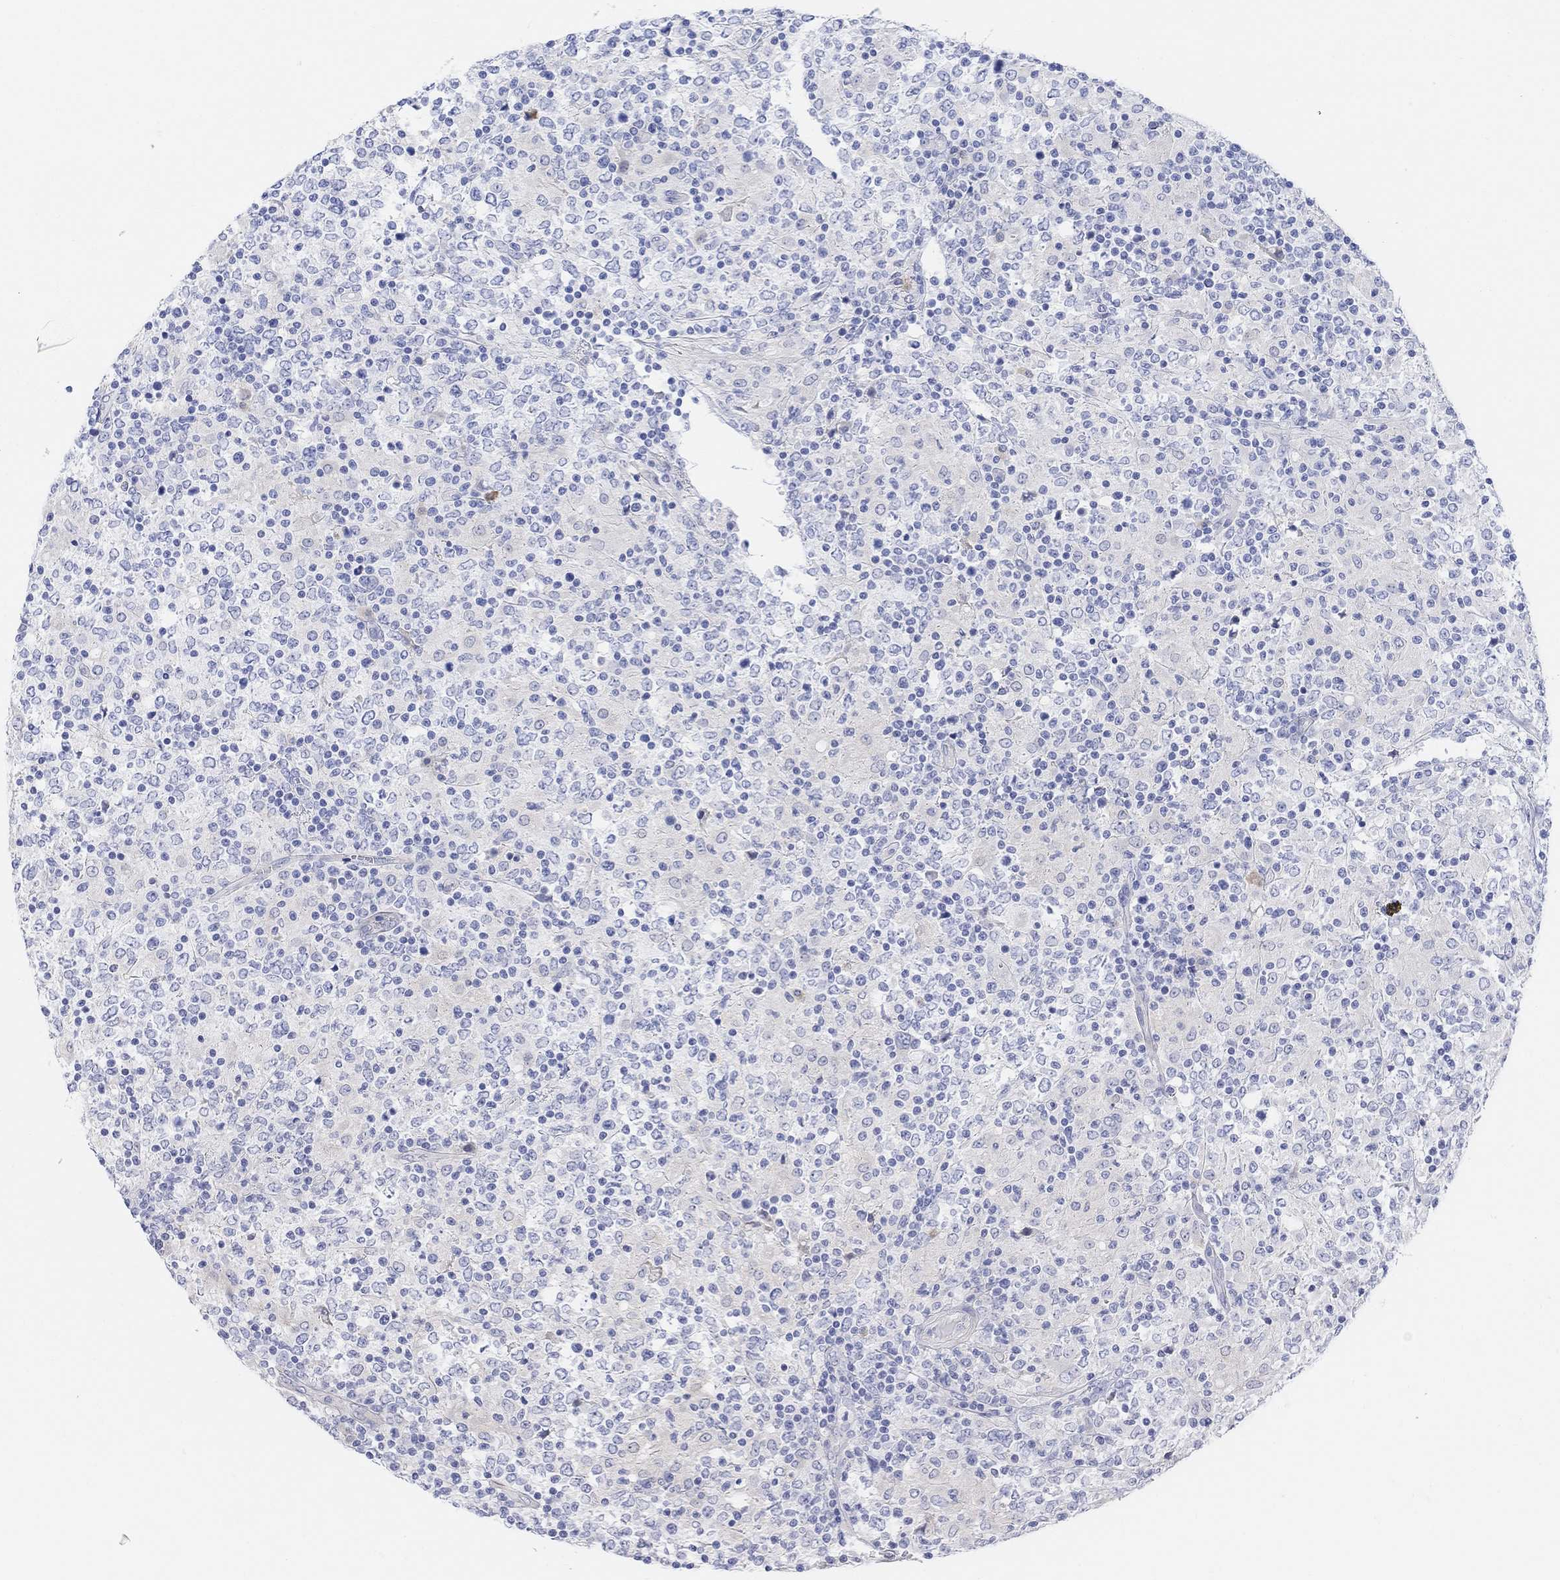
{"staining": {"intensity": "negative", "quantity": "none", "location": "none"}, "tissue": "lymphoma", "cell_type": "Tumor cells", "image_type": "cancer", "snomed": [{"axis": "morphology", "description": "Malignant lymphoma, non-Hodgkin's type, High grade"}, {"axis": "topography", "description": "Lymph node"}], "caption": "IHC image of neoplastic tissue: human lymphoma stained with DAB (3,3'-diaminobenzidine) demonstrates no significant protein positivity in tumor cells.", "gene": "GNG13", "patient": {"sex": "female", "age": 84}}